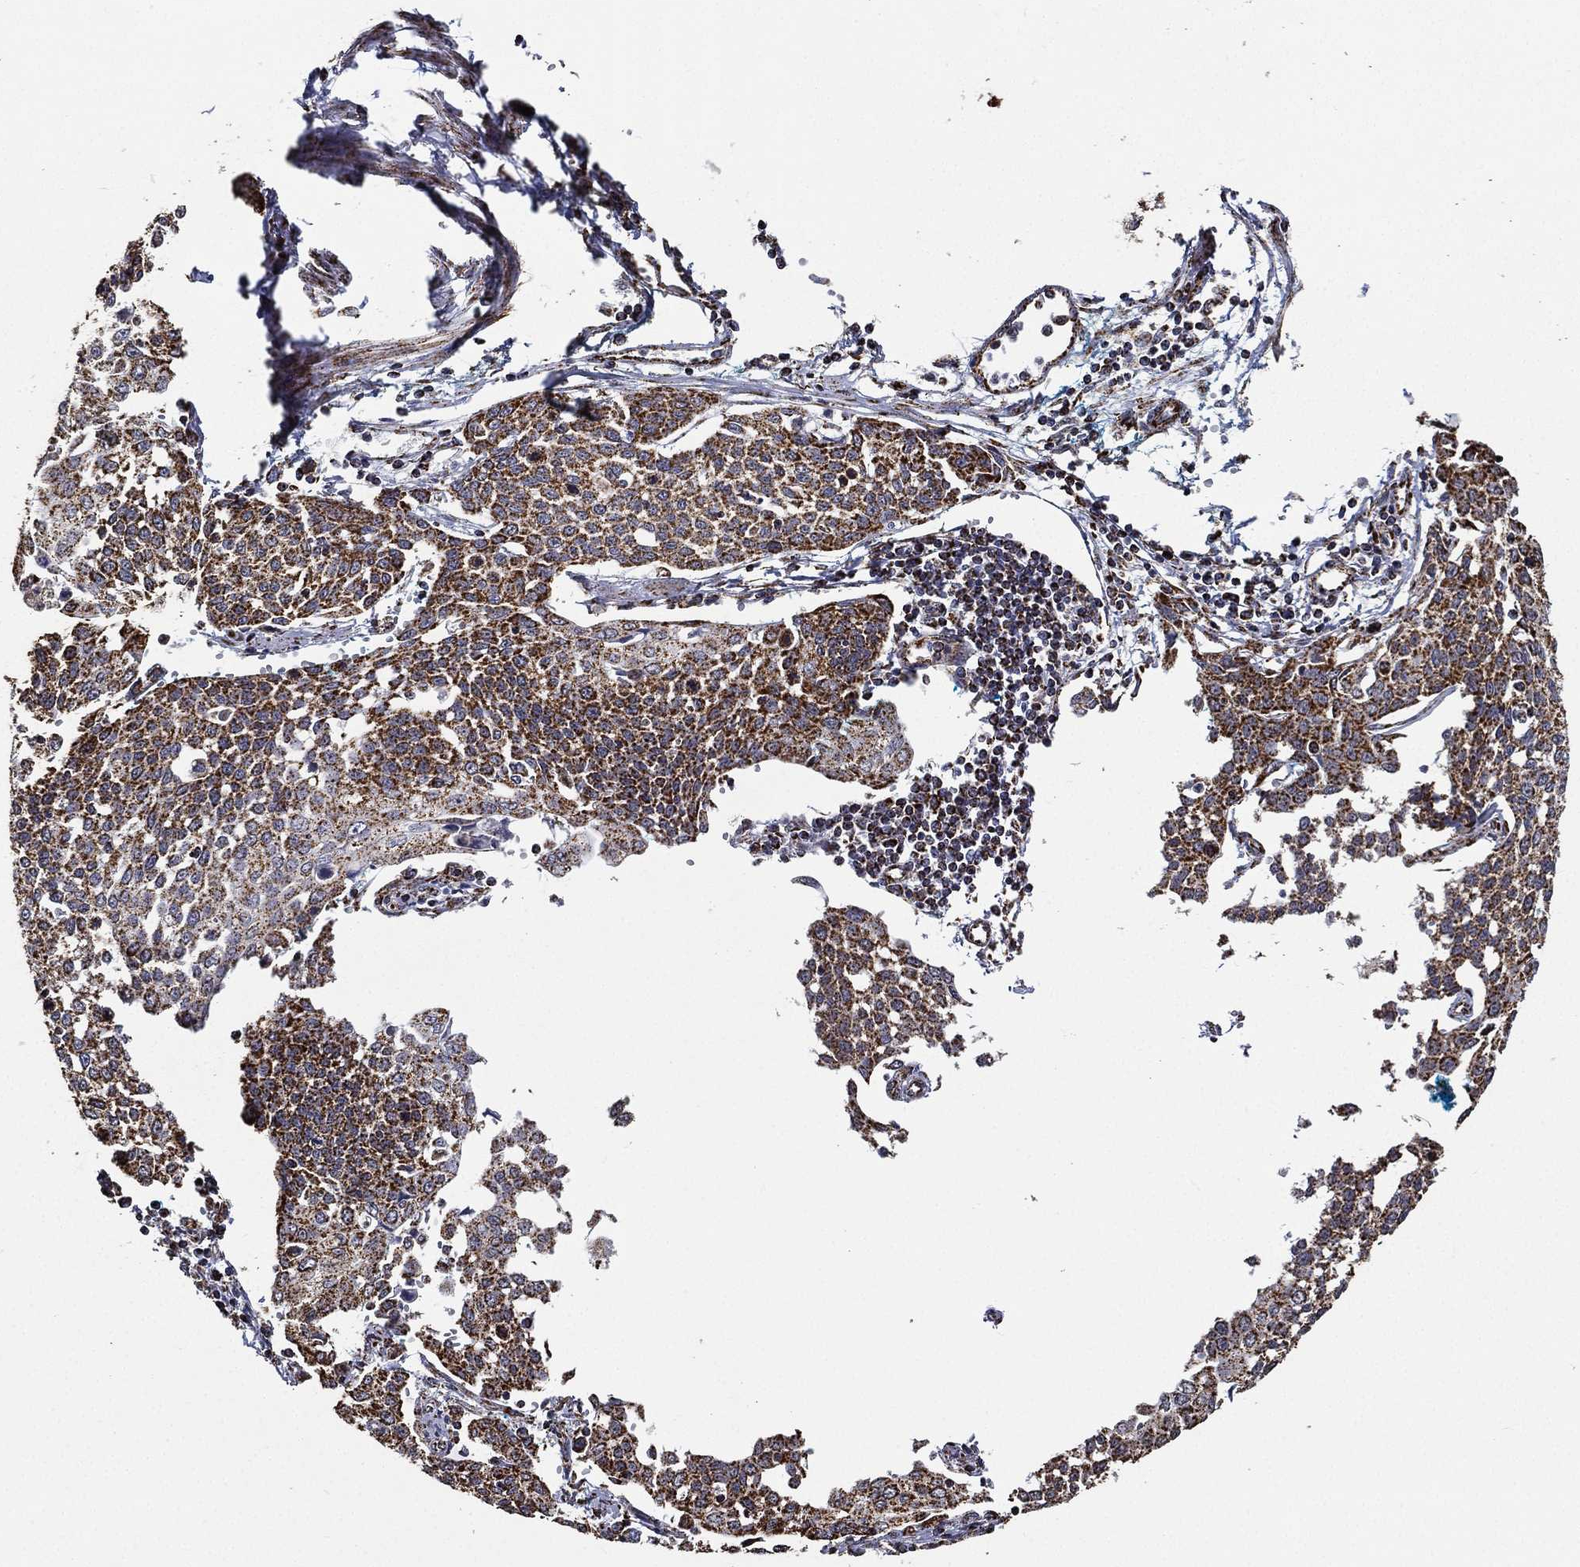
{"staining": {"intensity": "strong", "quantity": ">75%", "location": "cytoplasmic/membranous"}, "tissue": "cervical cancer", "cell_type": "Tumor cells", "image_type": "cancer", "snomed": [{"axis": "morphology", "description": "Squamous cell carcinoma, NOS"}, {"axis": "topography", "description": "Cervix"}], "caption": "This is a micrograph of immunohistochemistry staining of cervical squamous cell carcinoma, which shows strong expression in the cytoplasmic/membranous of tumor cells.", "gene": "NDUFAB1", "patient": {"sex": "female", "age": 34}}